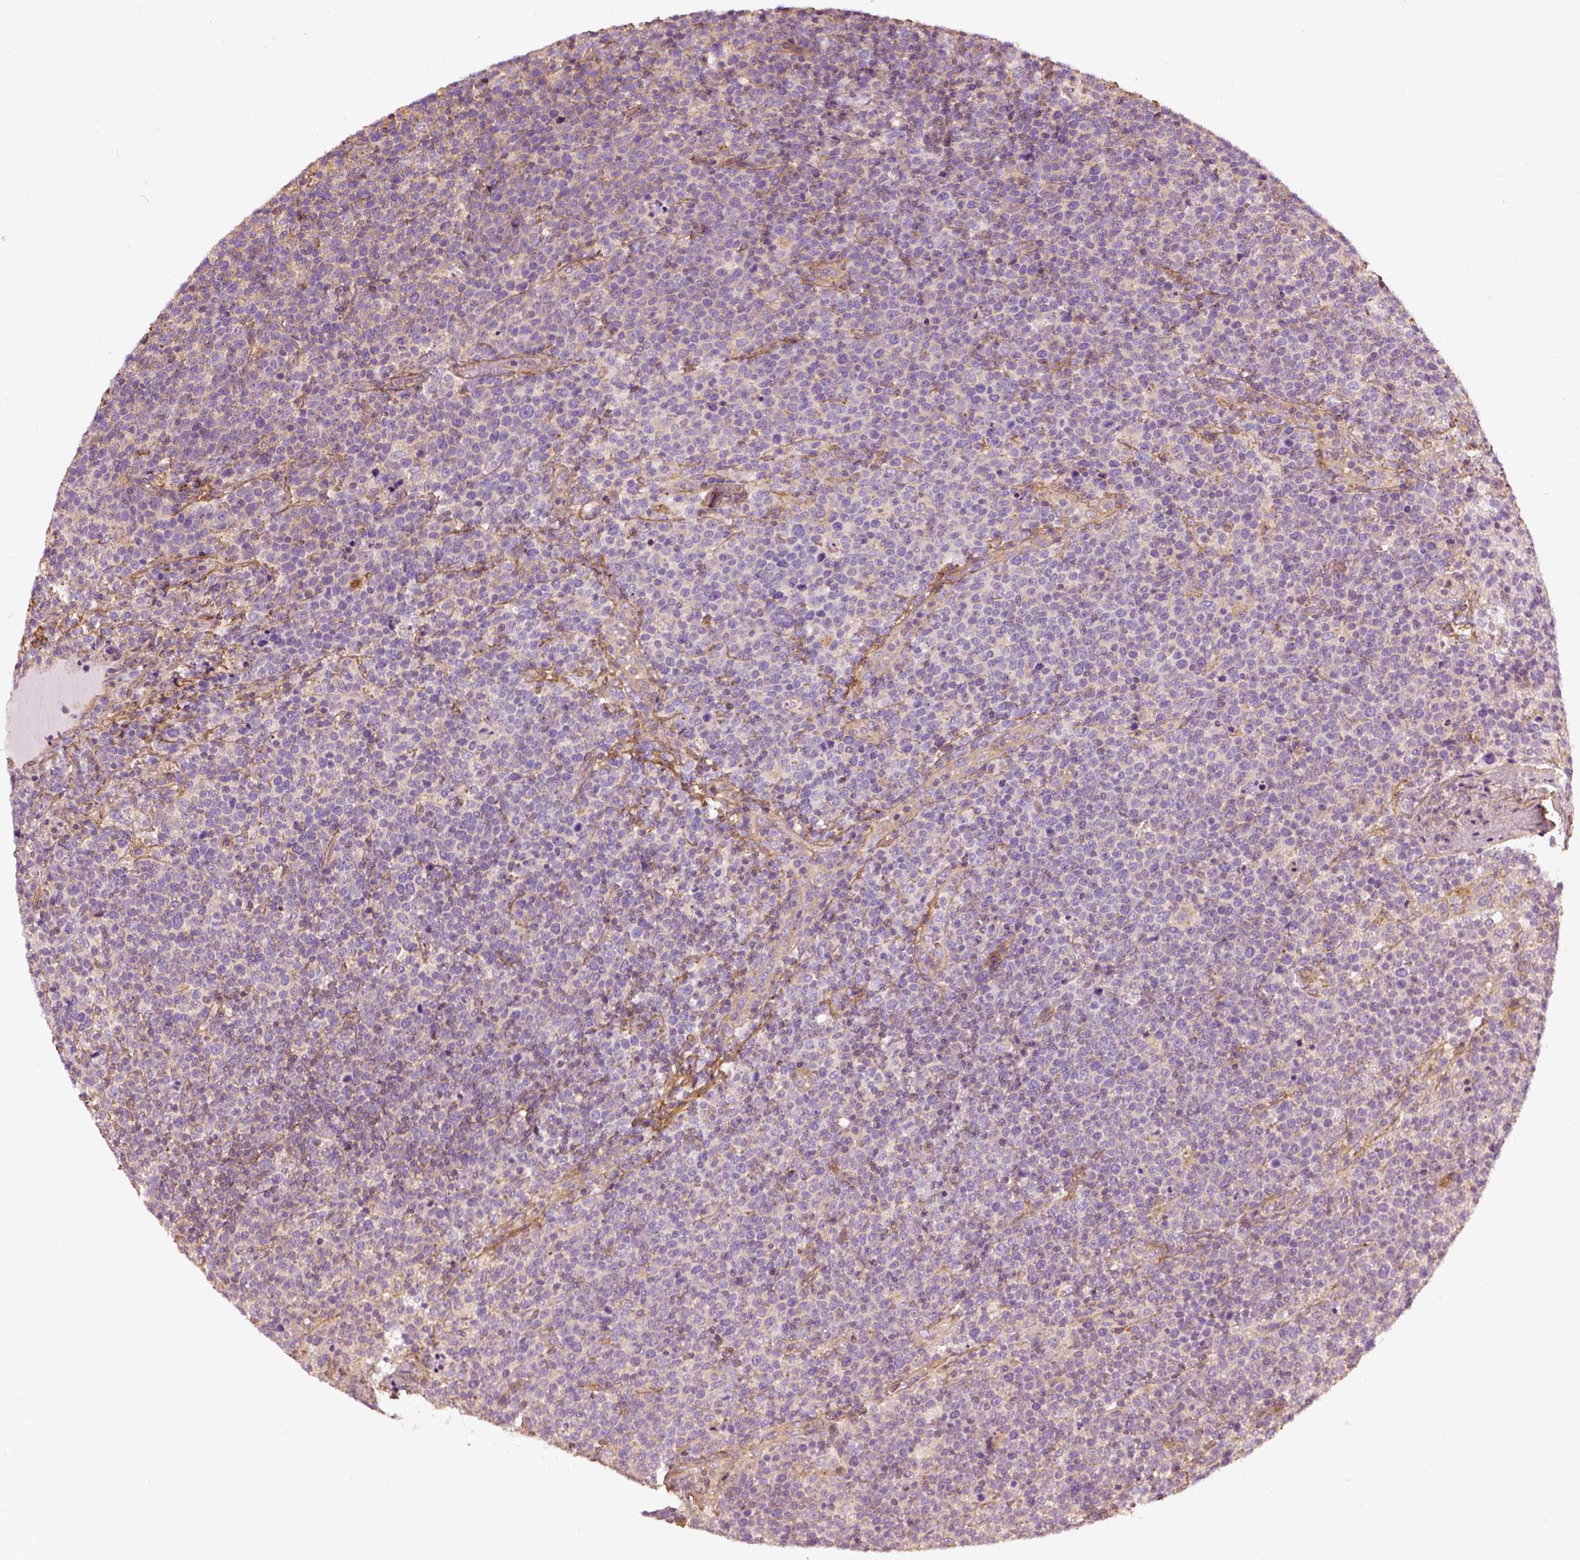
{"staining": {"intensity": "negative", "quantity": "none", "location": "none"}, "tissue": "lymphoma", "cell_type": "Tumor cells", "image_type": "cancer", "snomed": [{"axis": "morphology", "description": "Malignant lymphoma, non-Hodgkin's type, High grade"}, {"axis": "topography", "description": "Lymph node"}], "caption": "Micrograph shows no significant protein expression in tumor cells of lymphoma. (Brightfield microscopy of DAB (3,3'-diaminobenzidine) IHC at high magnification).", "gene": "COL6A2", "patient": {"sex": "male", "age": 61}}